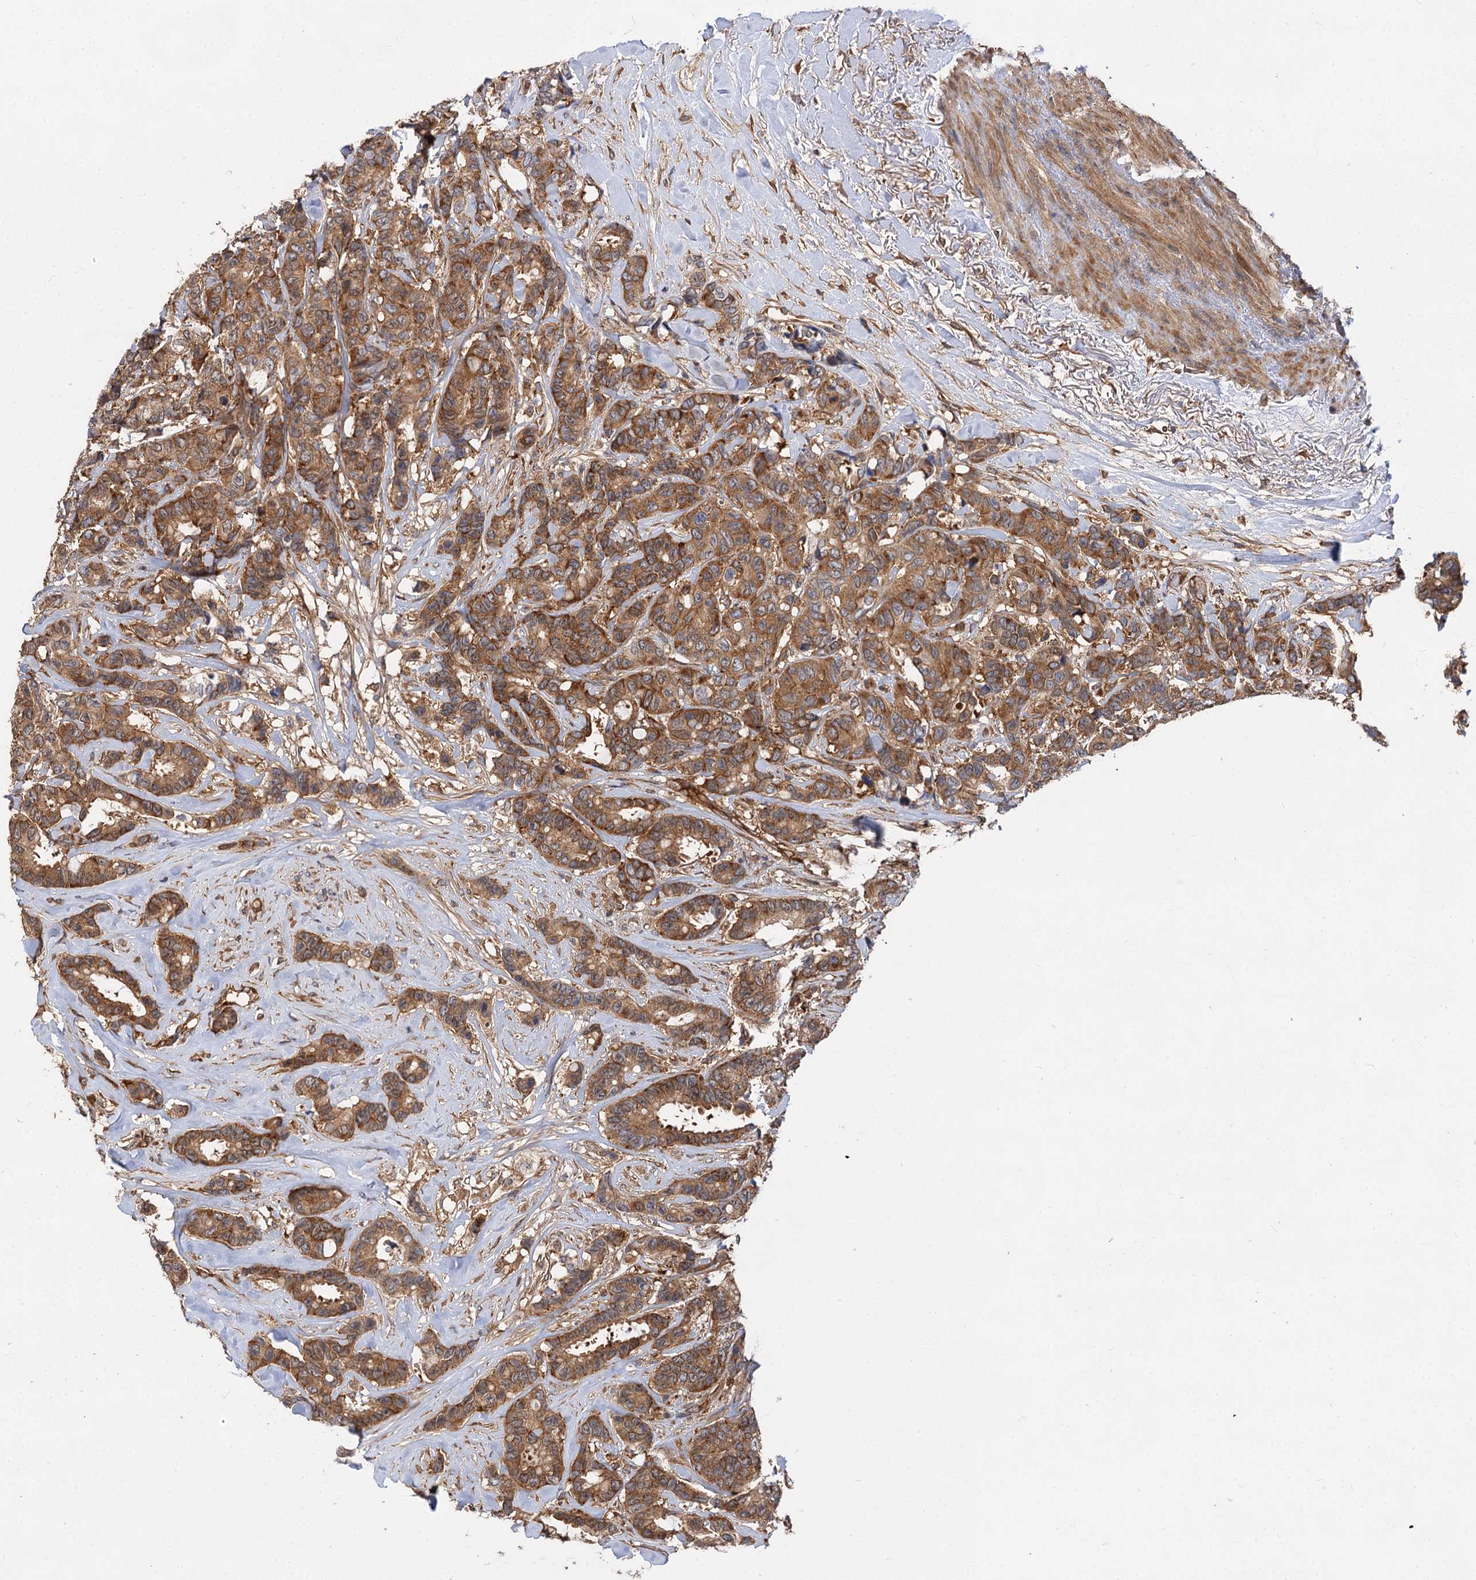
{"staining": {"intensity": "moderate", "quantity": ">75%", "location": "cytoplasmic/membranous"}, "tissue": "breast cancer", "cell_type": "Tumor cells", "image_type": "cancer", "snomed": [{"axis": "morphology", "description": "Duct carcinoma"}, {"axis": "topography", "description": "Breast"}], "caption": "Breast cancer tissue reveals moderate cytoplasmic/membranous expression in approximately >75% of tumor cells", "gene": "PACS1", "patient": {"sex": "female", "age": 87}}